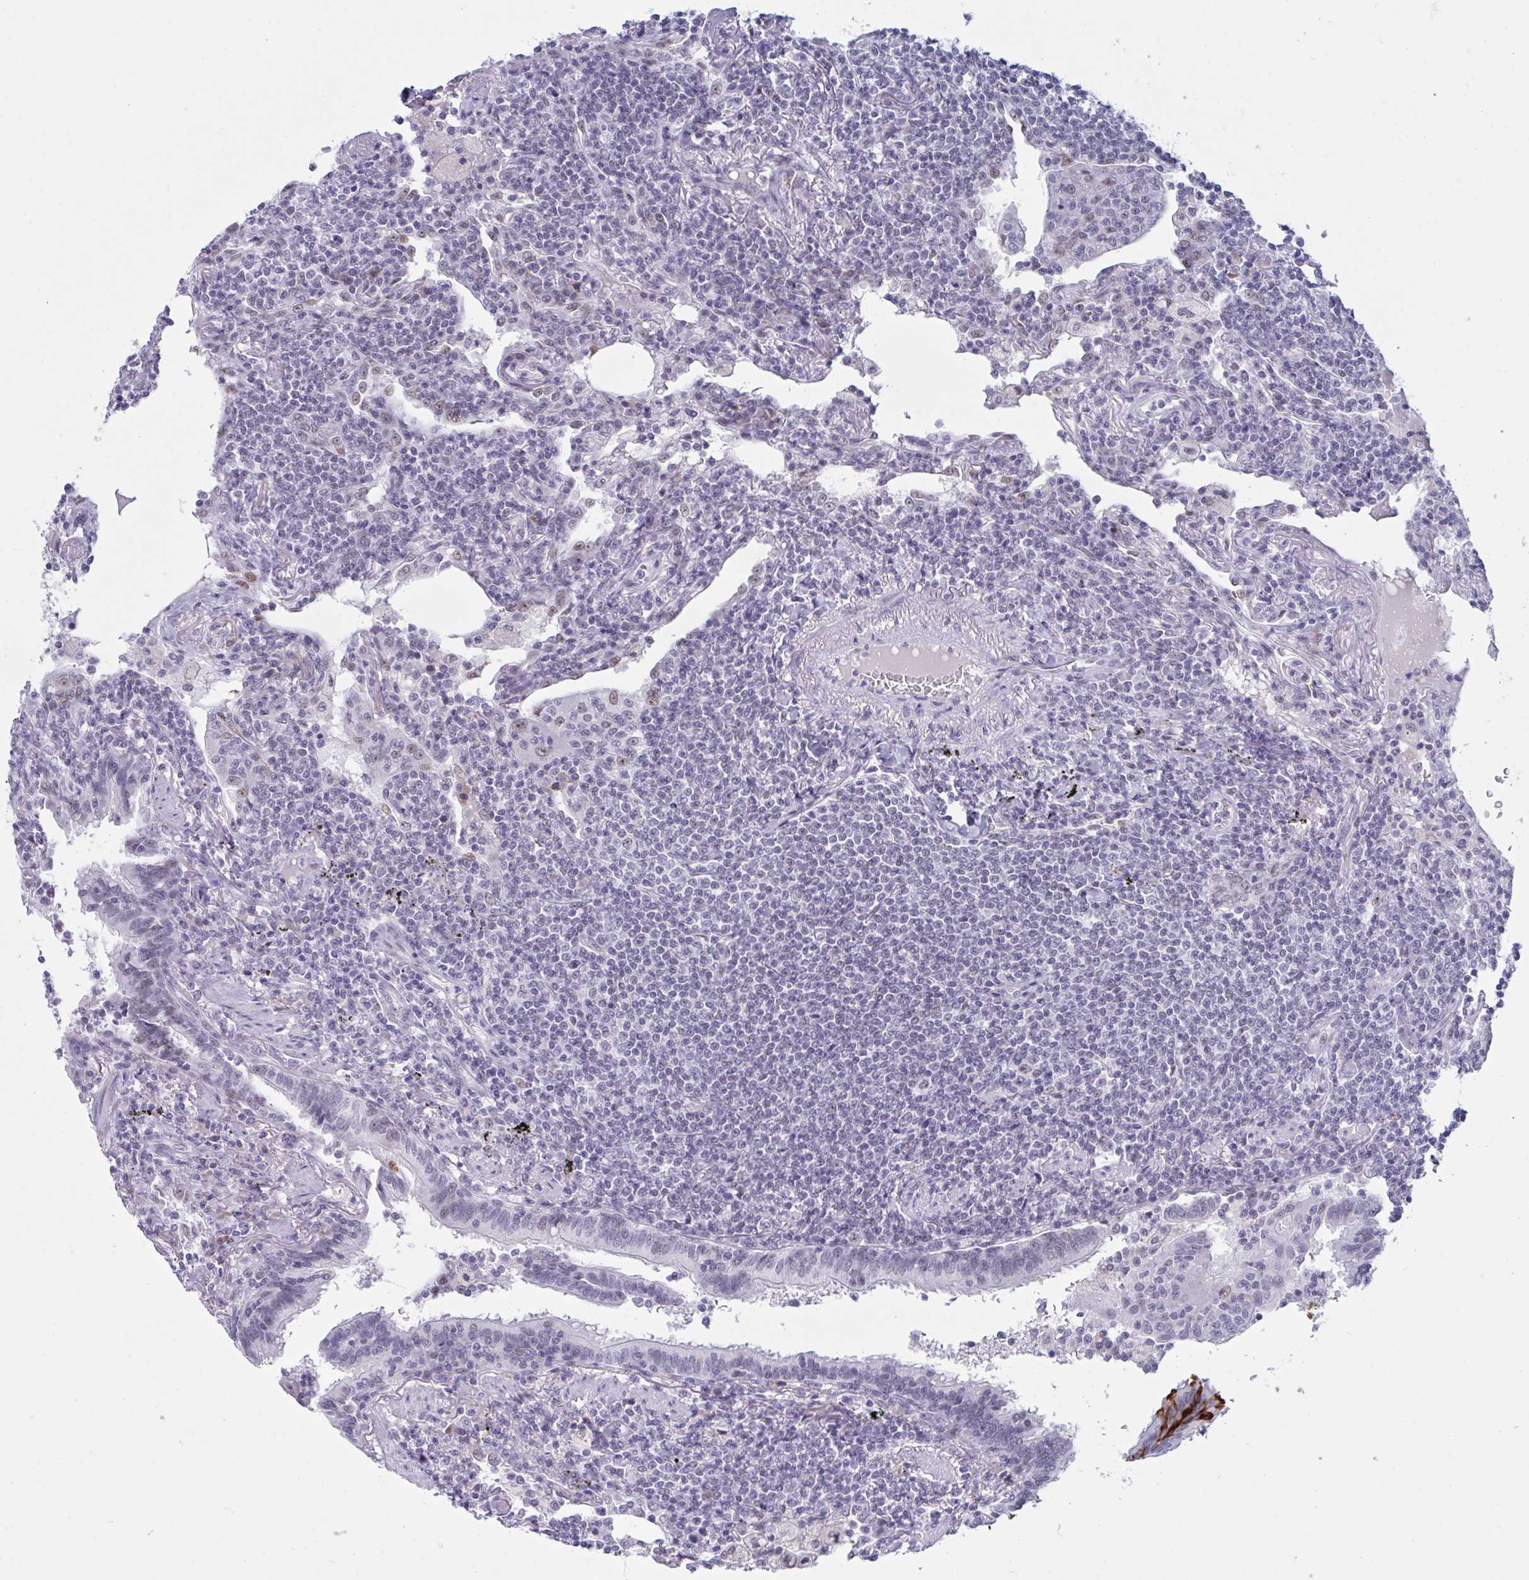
{"staining": {"intensity": "negative", "quantity": "none", "location": "none"}, "tissue": "lymphoma", "cell_type": "Tumor cells", "image_type": "cancer", "snomed": [{"axis": "morphology", "description": "Malignant lymphoma, non-Hodgkin's type, Low grade"}, {"axis": "topography", "description": "Lung"}], "caption": "Image shows no protein expression in tumor cells of malignant lymphoma, non-Hodgkin's type (low-grade) tissue. (DAB (3,3'-diaminobenzidine) IHC with hematoxylin counter stain).", "gene": "MSMB", "patient": {"sex": "female", "age": 71}}